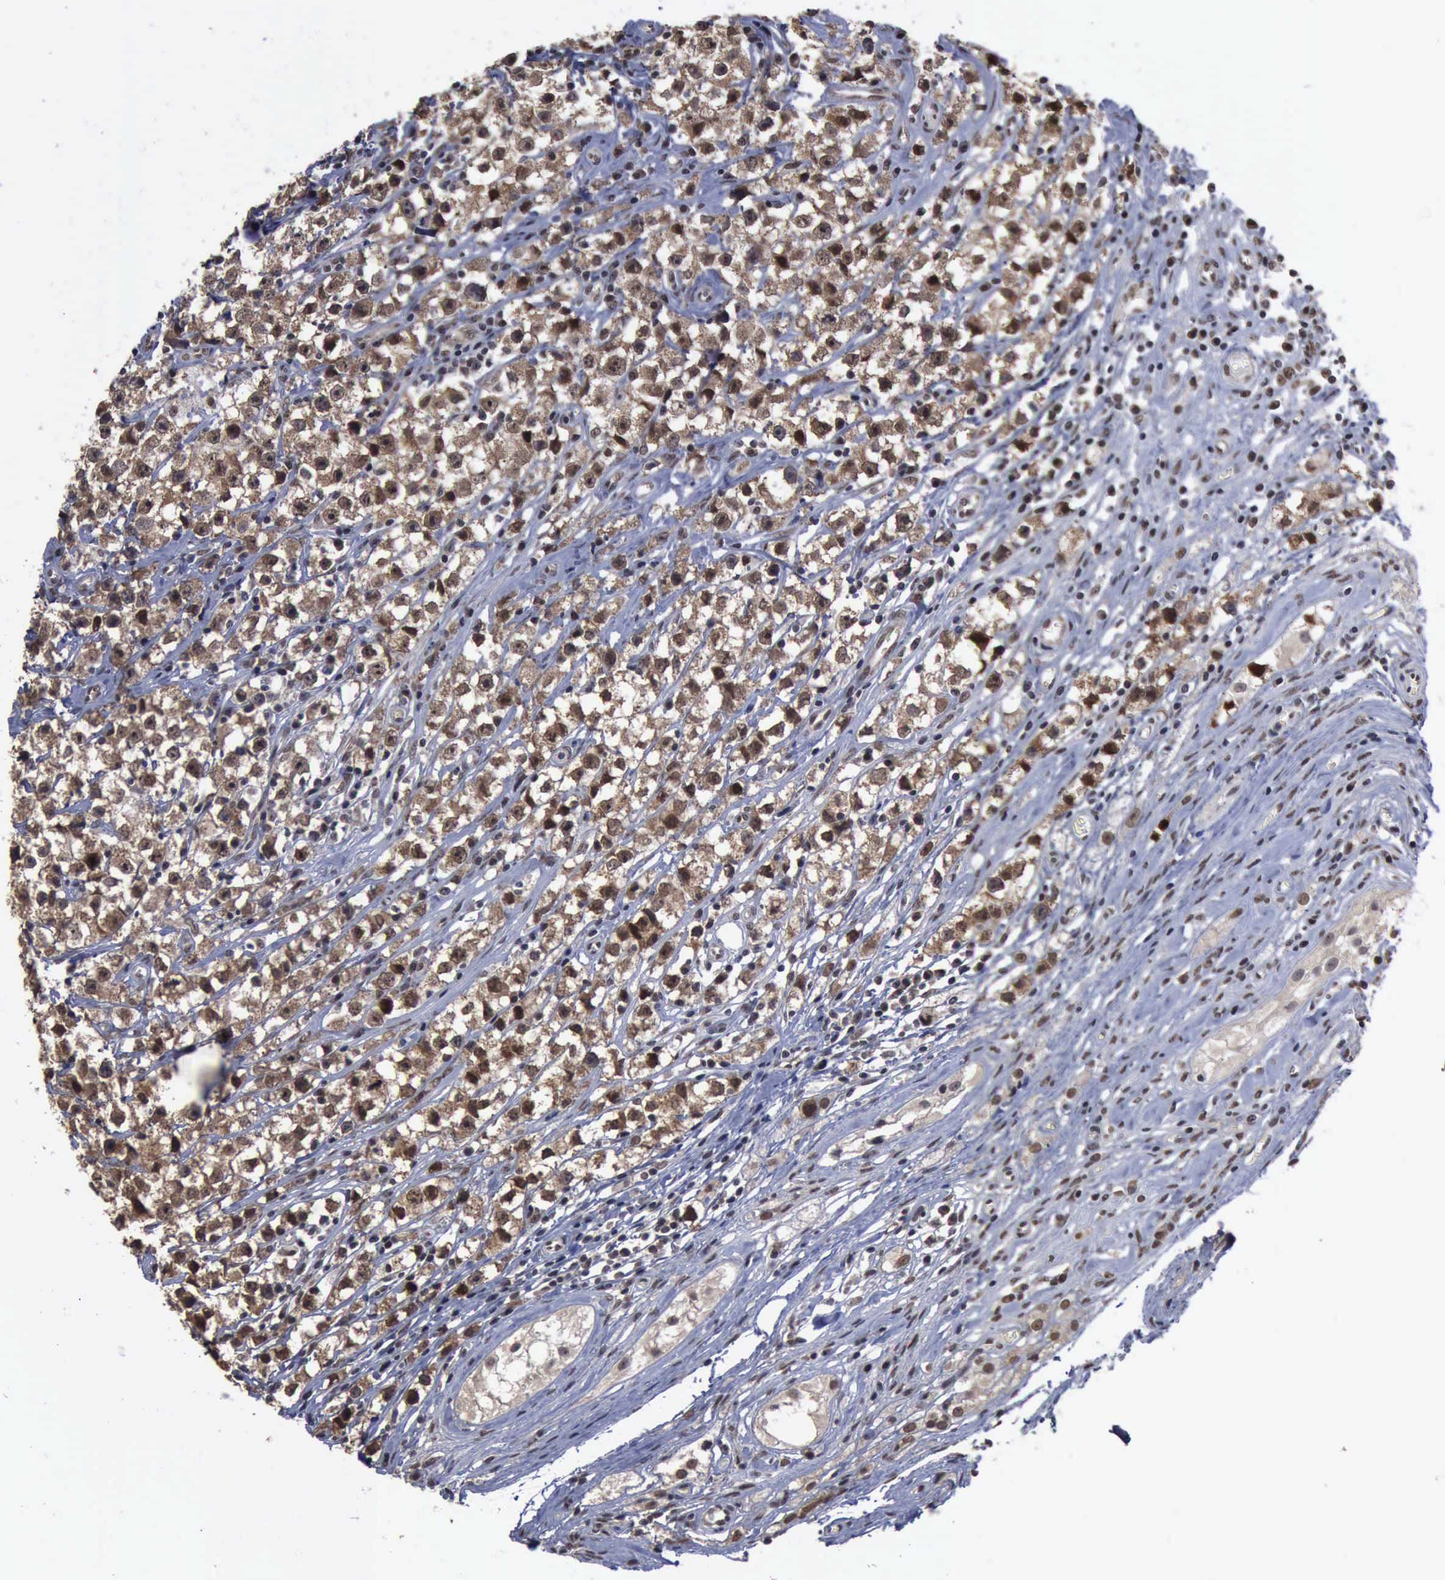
{"staining": {"intensity": "strong", "quantity": ">75%", "location": "cytoplasmic/membranous,nuclear"}, "tissue": "testis cancer", "cell_type": "Tumor cells", "image_type": "cancer", "snomed": [{"axis": "morphology", "description": "Seminoma, NOS"}, {"axis": "topography", "description": "Testis"}], "caption": "Testis cancer stained with a brown dye demonstrates strong cytoplasmic/membranous and nuclear positive expression in about >75% of tumor cells.", "gene": "RTCB", "patient": {"sex": "male", "age": 35}}